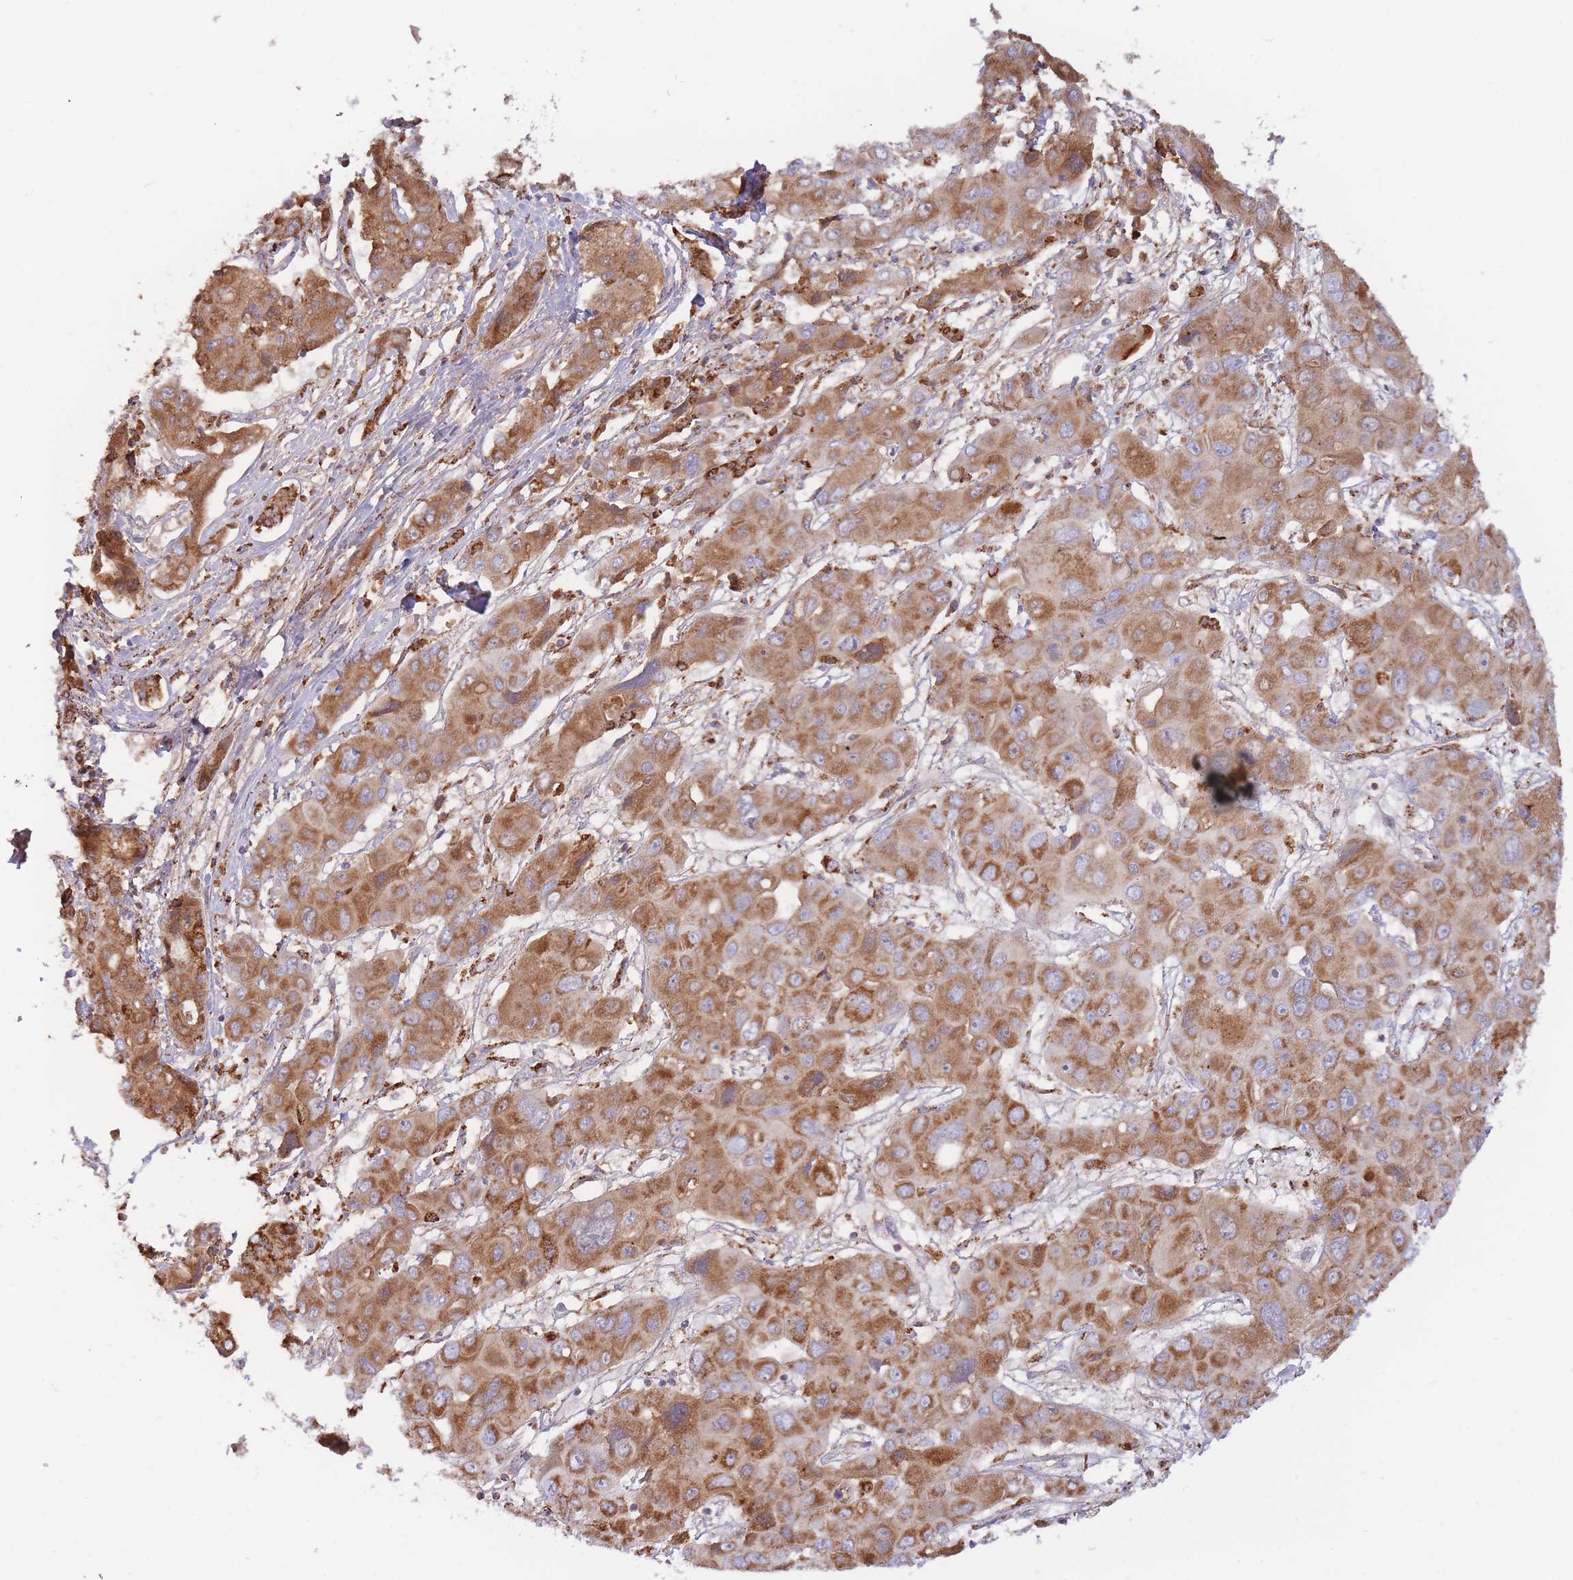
{"staining": {"intensity": "strong", "quantity": ">75%", "location": "cytoplasmic/membranous"}, "tissue": "liver cancer", "cell_type": "Tumor cells", "image_type": "cancer", "snomed": [{"axis": "morphology", "description": "Cholangiocarcinoma"}, {"axis": "topography", "description": "Liver"}], "caption": "Protein expression by immunohistochemistry (IHC) demonstrates strong cytoplasmic/membranous staining in about >75% of tumor cells in cholangiocarcinoma (liver). (Stains: DAB (3,3'-diaminobenzidine) in brown, nuclei in blue, Microscopy: brightfield microscopy at high magnification).", "gene": "MRPL17", "patient": {"sex": "male", "age": 67}}